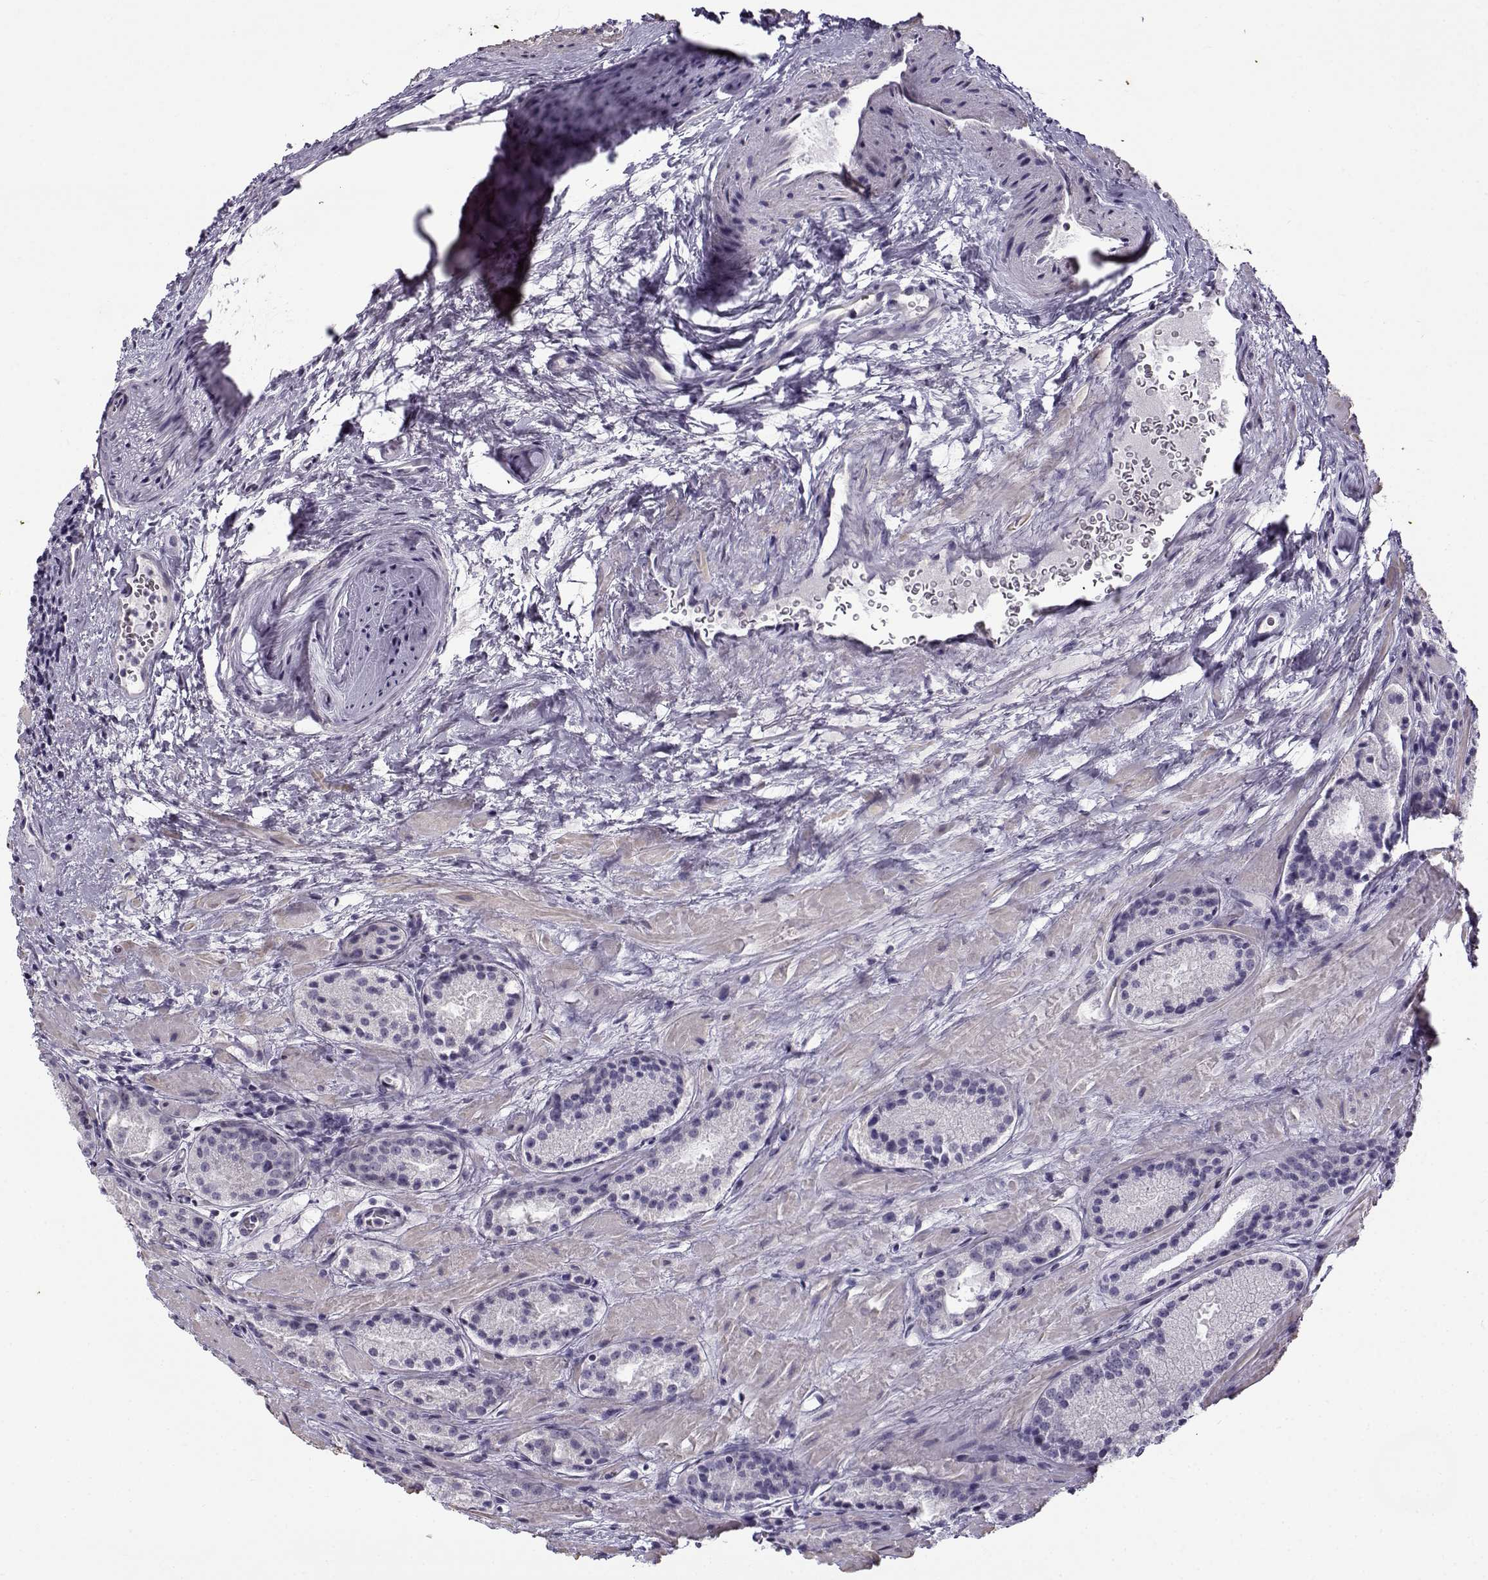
{"staining": {"intensity": "negative", "quantity": "none", "location": "none"}, "tissue": "prostate cancer", "cell_type": "Tumor cells", "image_type": "cancer", "snomed": [{"axis": "morphology", "description": "Adenocarcinoma, NOS"}, {"axis": "morphology", "description": "Adenocarcinoma, High grade"}, {"axis": "topography", "description": "Prostate"}], "caption": "Tumor cells are negative for brown protein staining in prostate cancer.", "gene": "TEX55", "patient": {"sex": "male", "age": 62}}